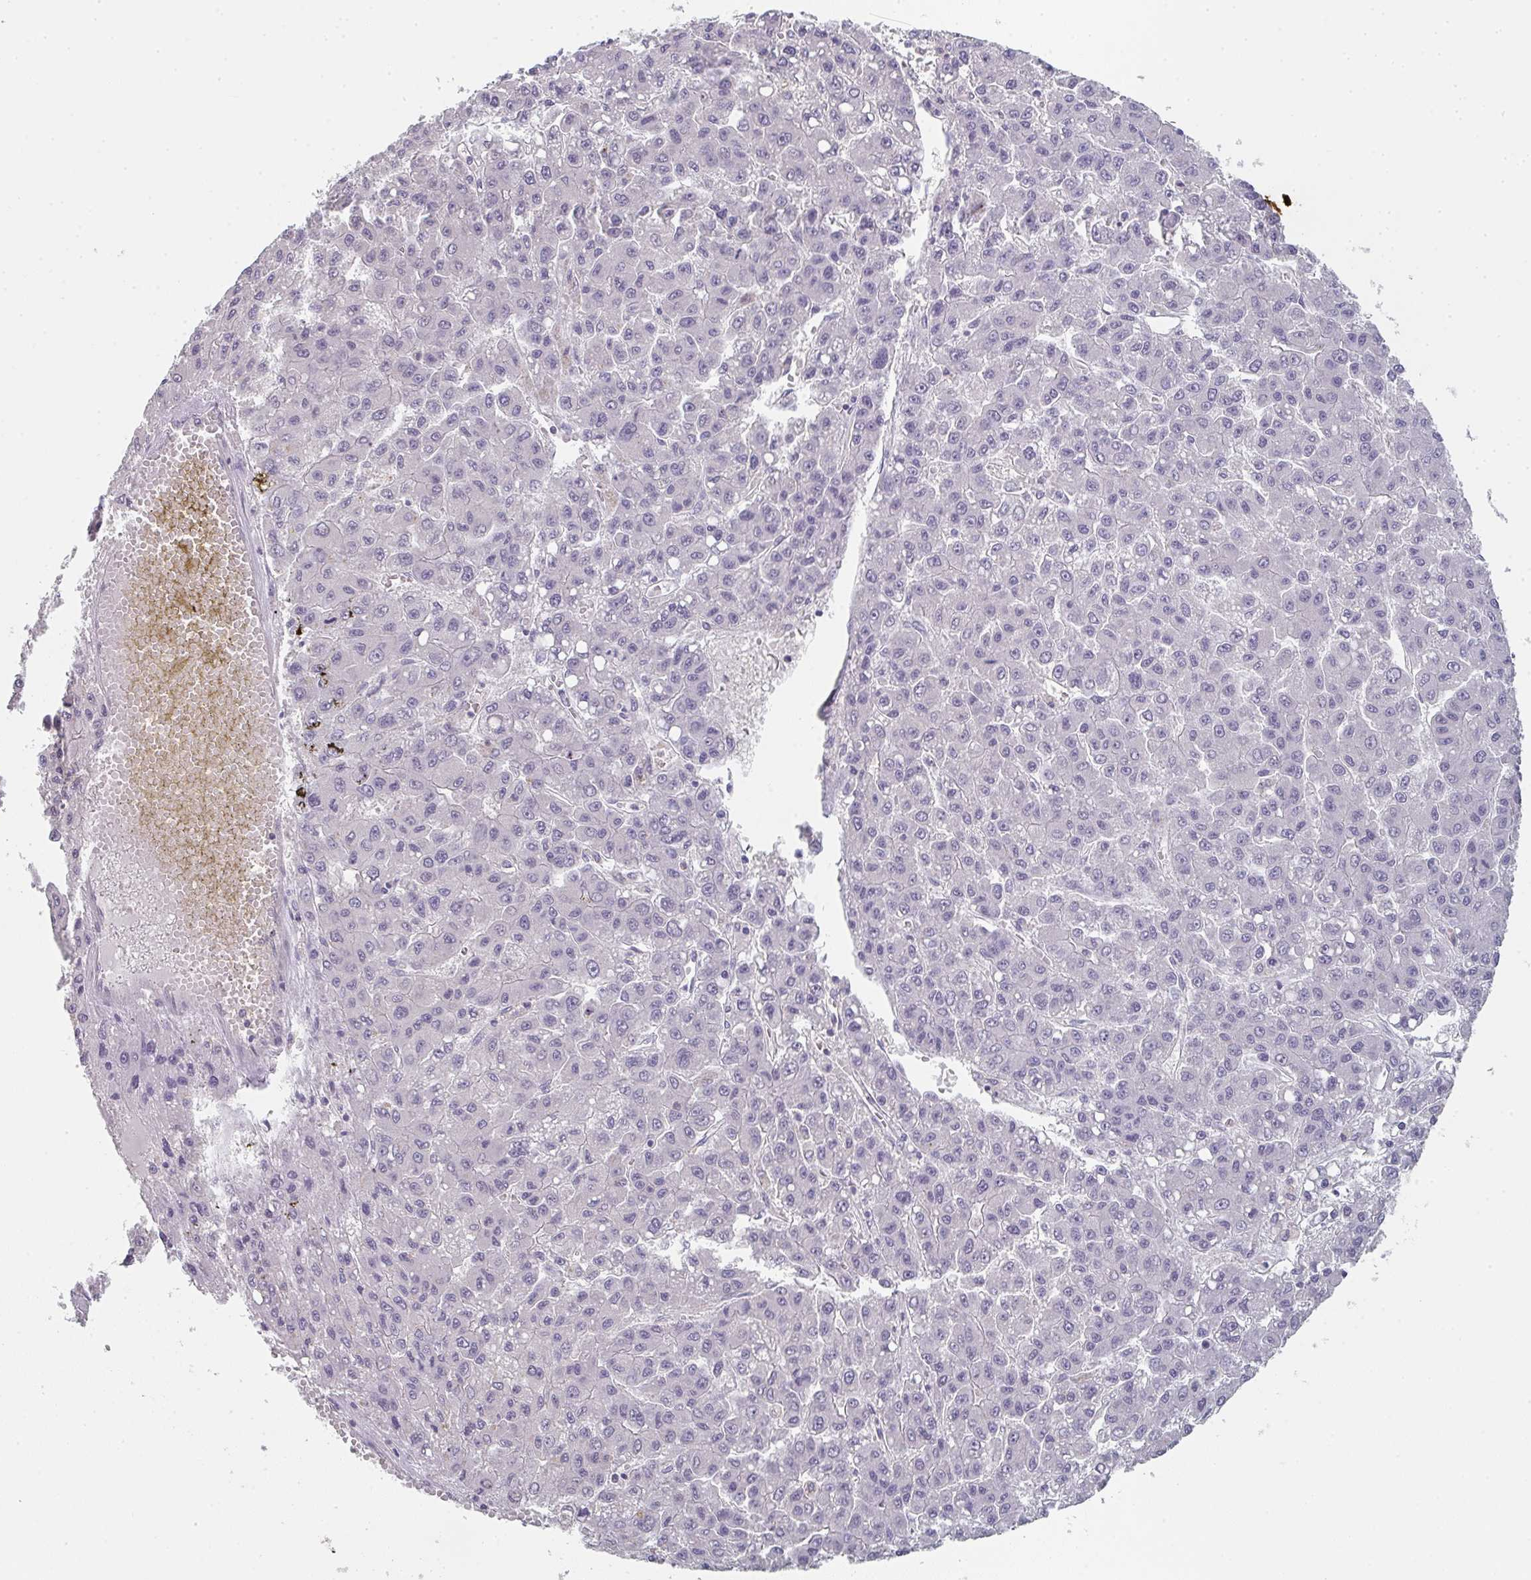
{"staining": {"intensity": "negative", "quantity": "none", "location": "none"}, "tissue": "liver cancer", "cell_type": "Tumor cells", "image_type": "cancer", "snomed": [{"axis": "morphology", "description": "Carcinoma, Hepatocellular, NOS"}, {"axis": "topography", "description": "Liver"}], "caption": "Immunohistochemistry (IHC) photomicrograph of liver hepatocellular carcinoma stained for a protein (brown), which shows no expression in tumor cells.", "gene": "CHMP5", "patient": {"sex": "male", "age": 70}}